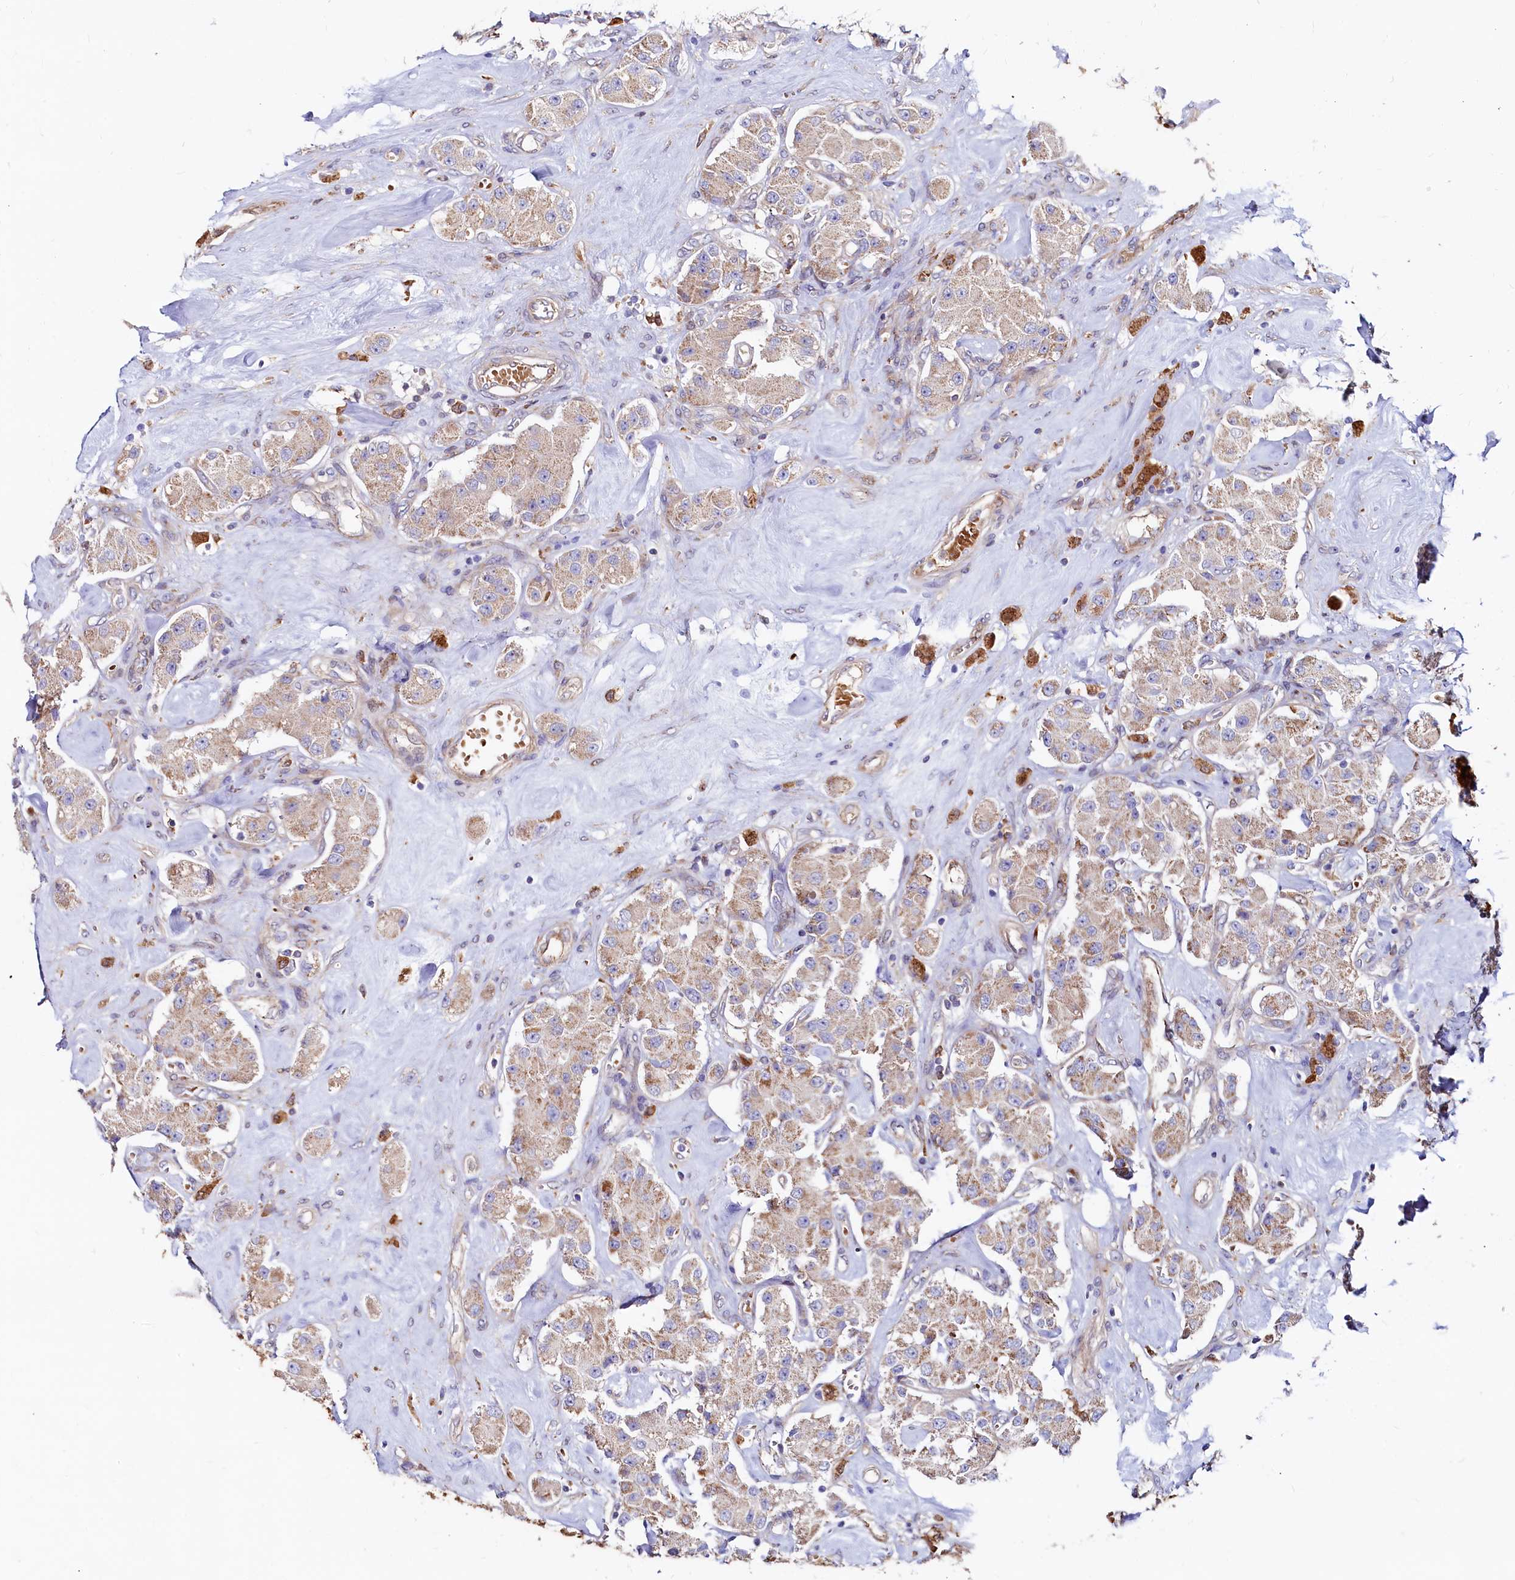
{"staining": {"intensity": "weak", "quantity": ">75%", "location": "cytoplasmic/membranous"}, "tissue": "carcinoid", "cell_type": "Tumor cells", "image_type": "cancer", "snomed": [{"axis": "morphology", "description": "Carcinoid, malignant, NOS"}, {"axis": "topography", "description": "Pancreas"}], "caption": "The immunohistochemical stain shows weak cytoplasmic/membranous positivity in tumor cells of carcinoid (malignant) tissue. (Stains: DAB (3,3'-diaminobenzidine) in brown, nuclei in blue, Microscopy: brightfield microscopy at high magnification).", "gene": "ASTE1", "patient": {"sex": "male", "age": 41}}